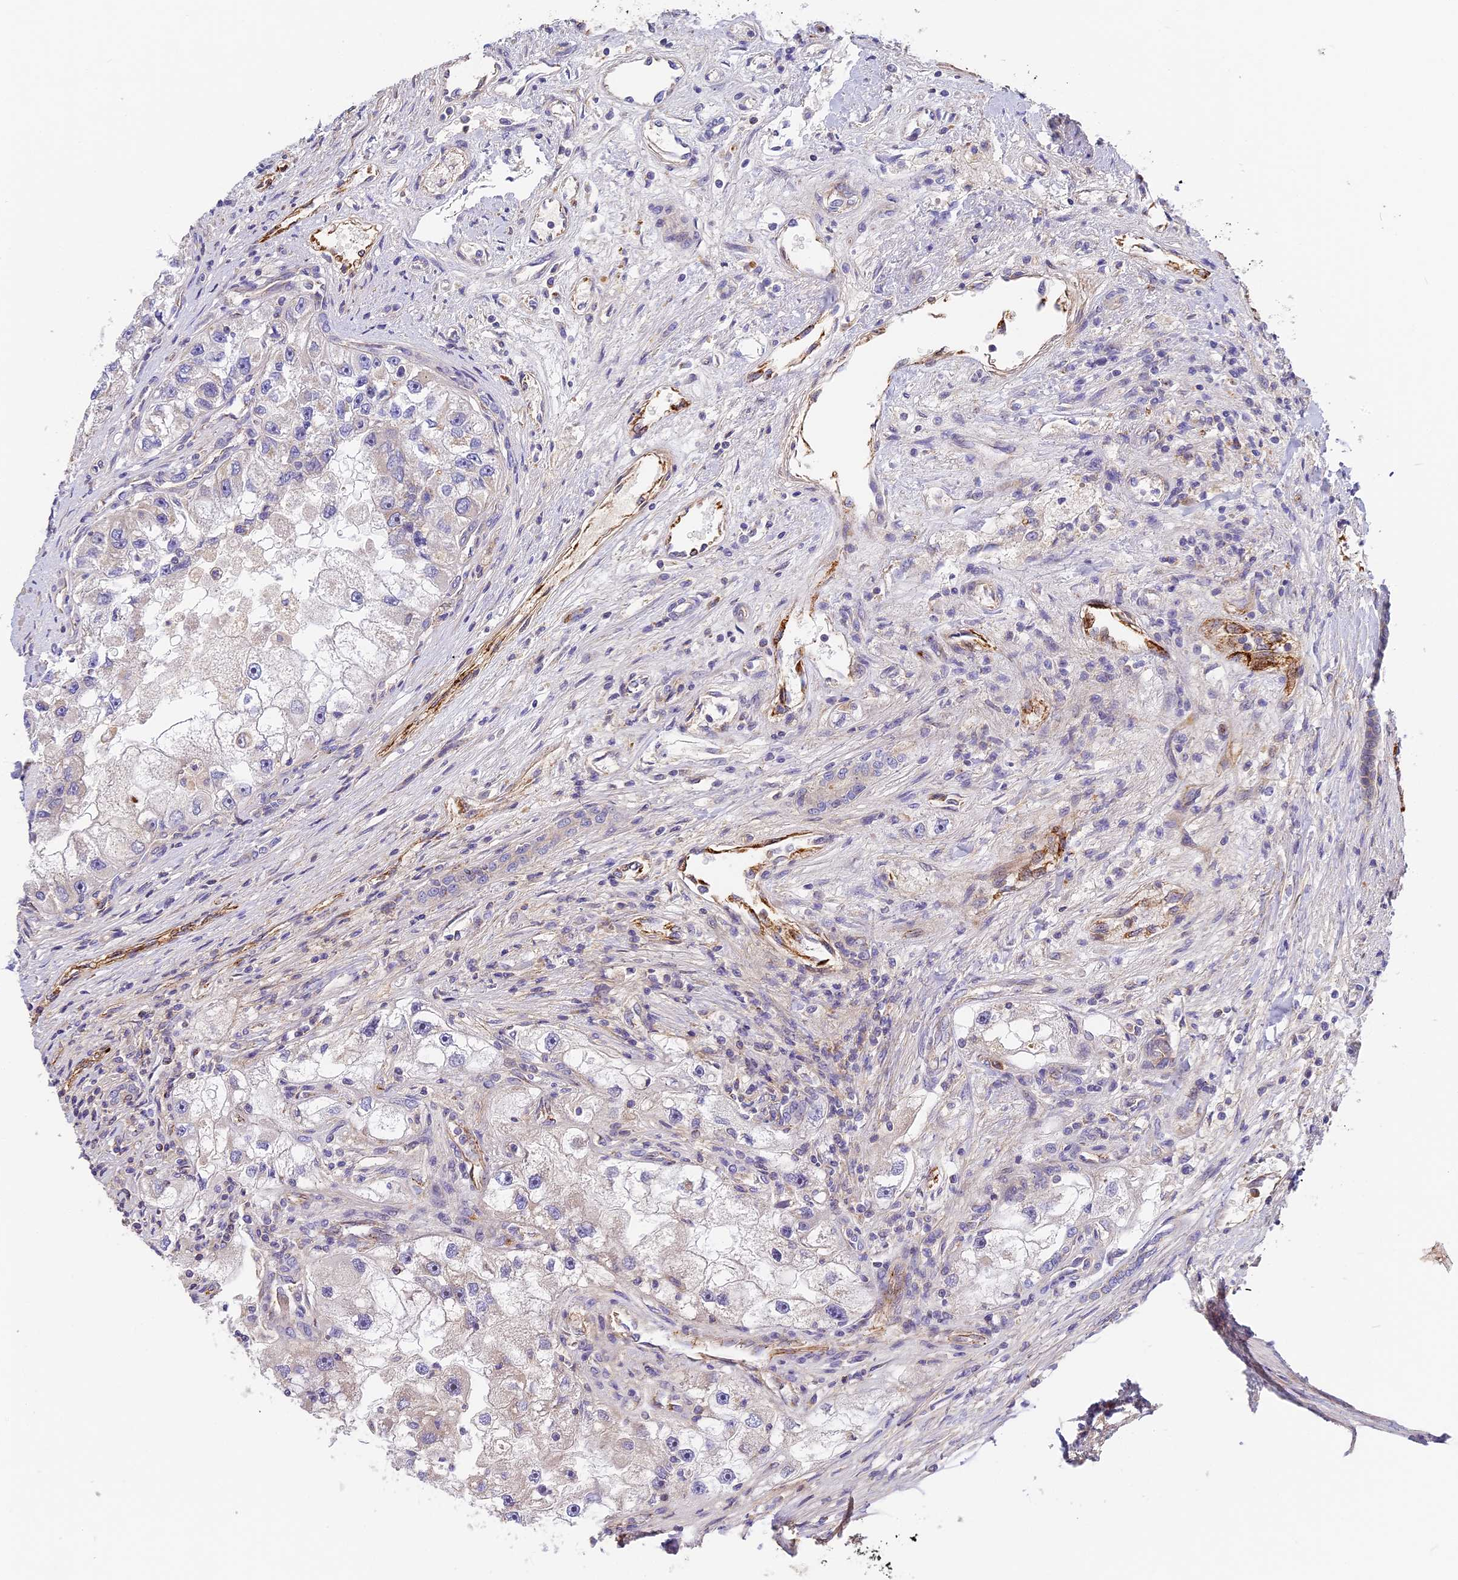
{"staining": {"intensity": "negative", "quantity": "none", "location": "none"}, "tissue": "renal cancer", "cell_type": "Tumor cells", "image_type": "cancer", "snomed": [{"axis": "morphology", "description": "Adenocarcinoma, NOS"}, {"axis": "topography", "description": "Kidney"}], "caption": "Immunohistochemistry of renal cancer (adenocarcinoma) reveals no staining in tumor cells. (DAB (3,3'-diaminobenzidine) immunohistochemistry (IHC), high magnification).", "gene": "MISP3", "patient": {"sex": "male", "age": 63}}